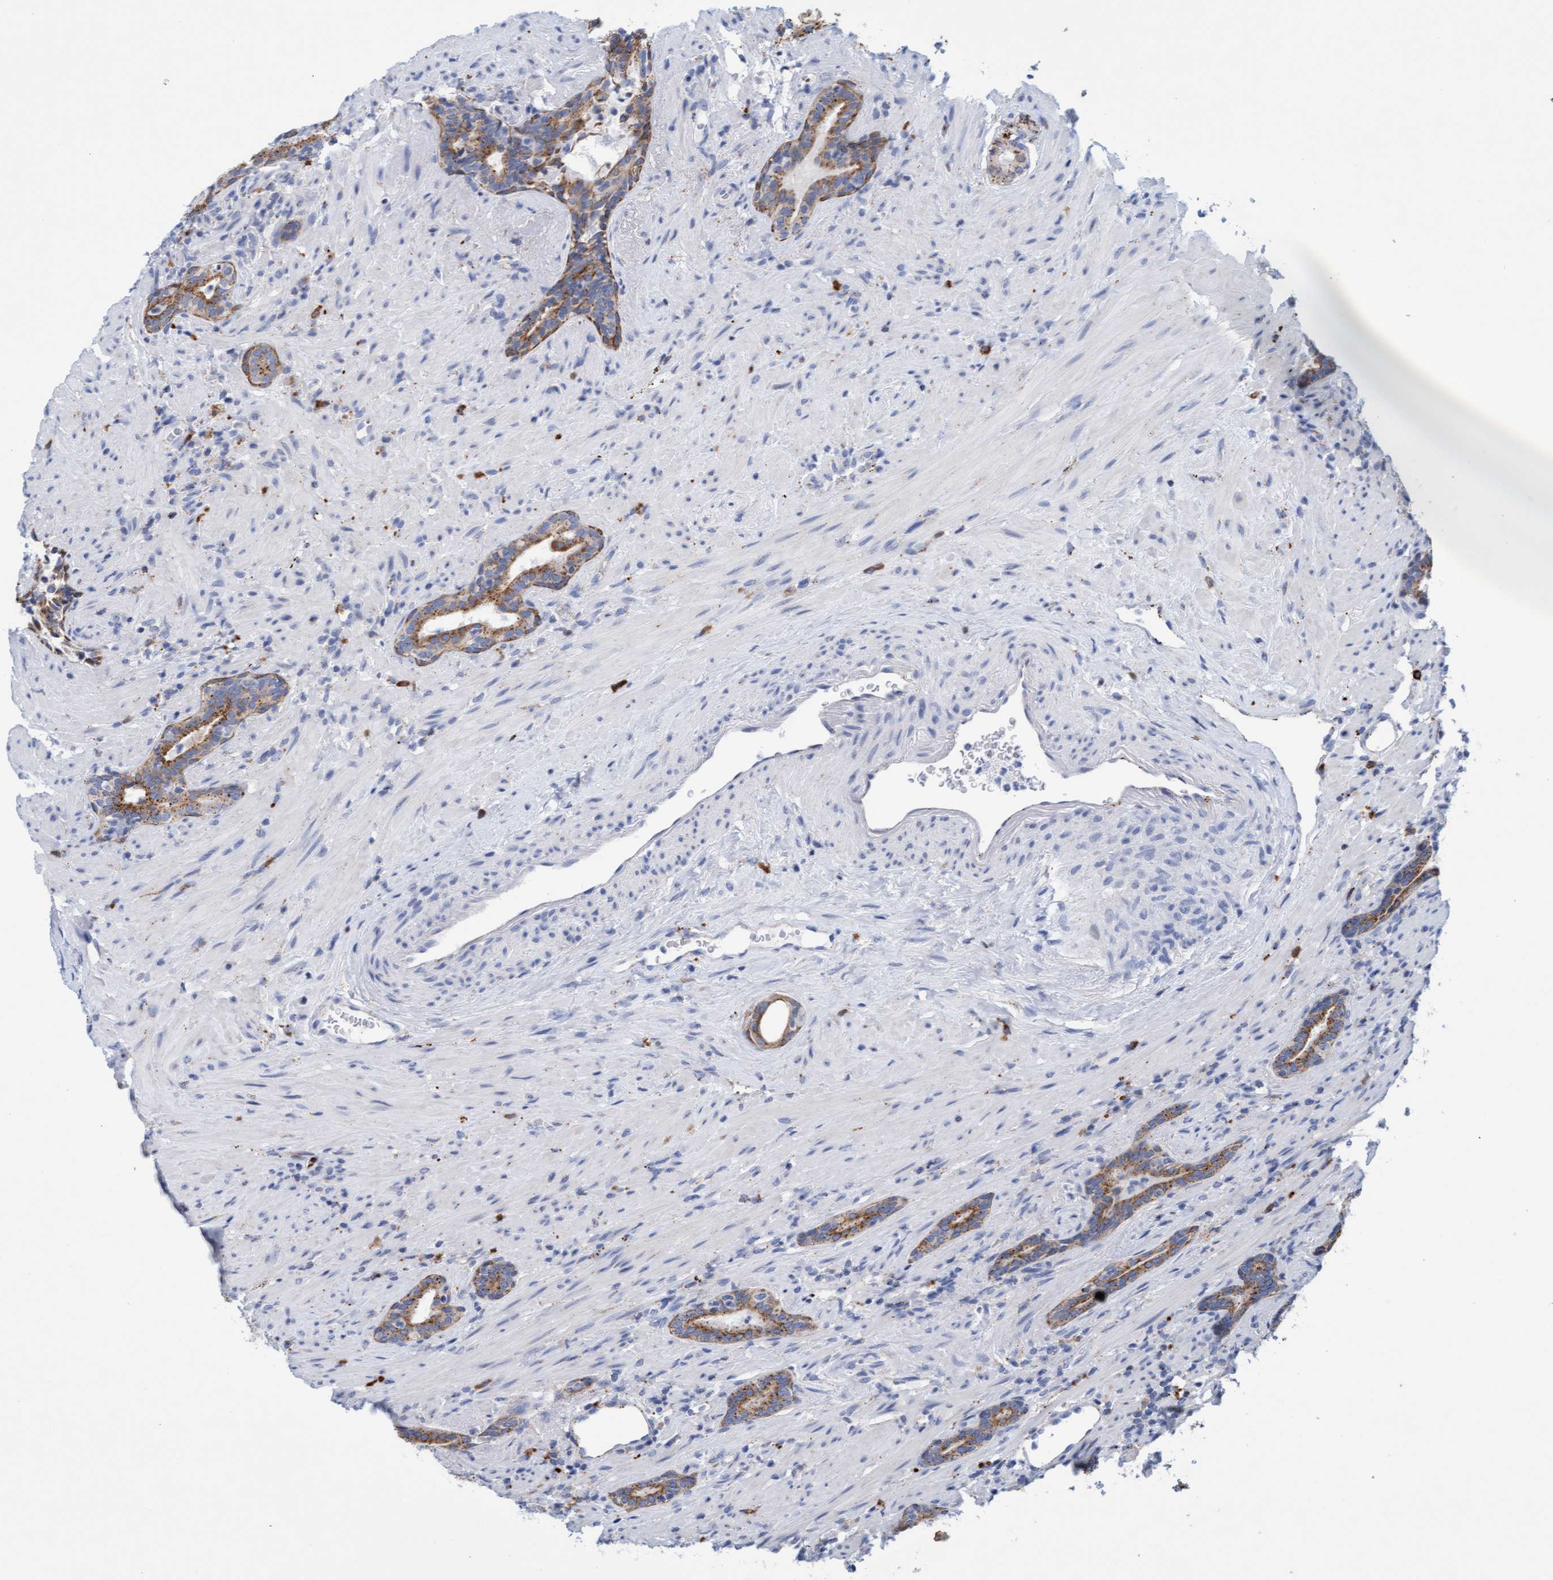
{"staining": {"intensity": "moderate", "quantity": ">75%", "location": "cytoplasmic/membranous"}, "tissue": "prostate cancer", "cell_type": "Tumor cells", "image_type": "cancer", "snomed": [{"axis": "morphology", "description": "Adenocarcinoma, High grade"}, {"axis": "topography", "description": "Prostate"}], "caption": "A micrograph of prostate cancer (high-grade adenocarcinoma) stained for a protein reveals moderate cytoplasmic/membranous brown staining in tumor cells.", "gene": "SGSH", "patient": {"sex": "male", "age": 71}}